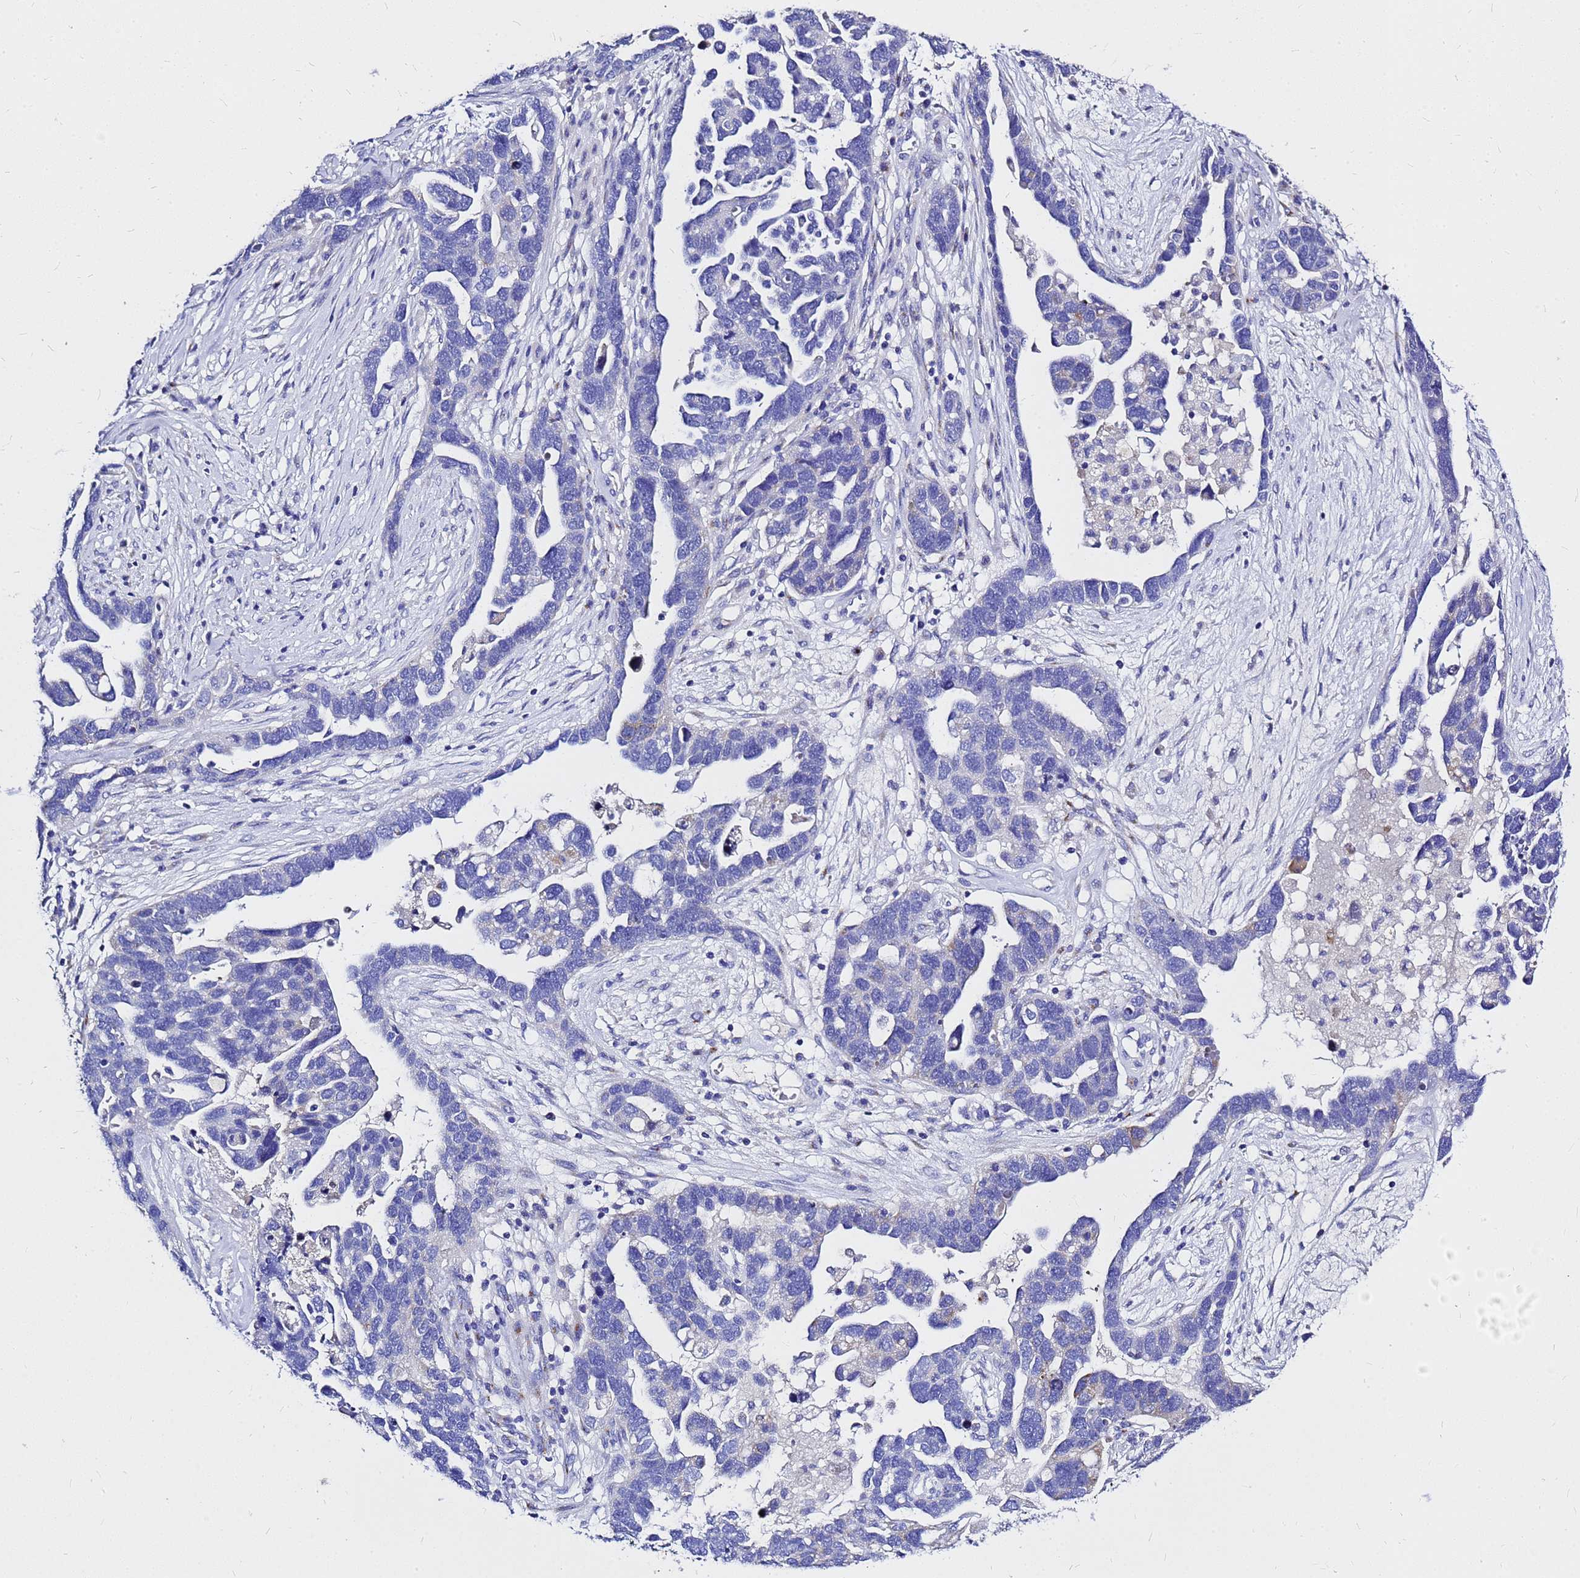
{"staining": {"intensity": "negative", "quantity": "none", "location": "none"}, "tissue": "ovarian cancer", "cell_type": "Tumor cells", "image_type": "cancer", "snomed": [{"axis": "morphology", "description": "Cystadenocarcinoma, serous, NOS"}, {"axis": "topography", "description": "Ovary"}], "caption": "Ovarian serous cystadenocarcinoma was stained to show a protein in brown. There is no significant positivity in tumor cells.", "gene": "OR52E2", "patient": {"sex": "female", "age": 54}}